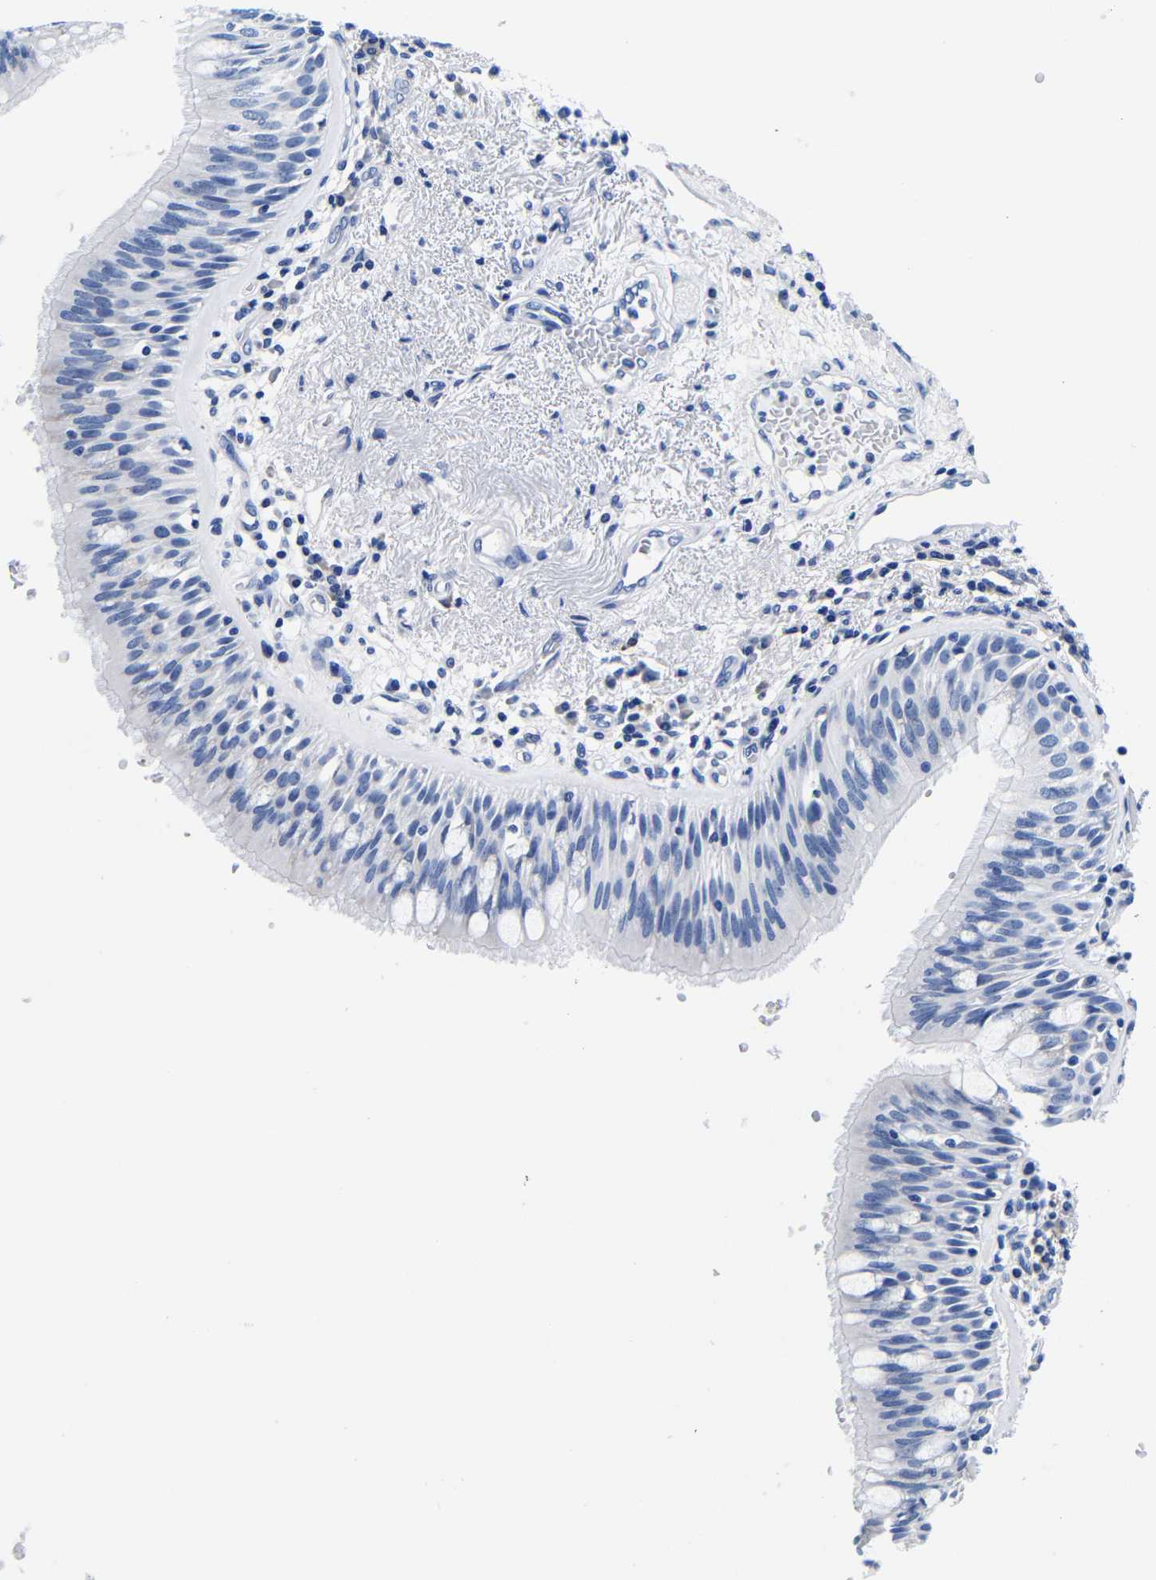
{"staining": {"intensity": "negative", "quantity": "none", "location": "none"}, "tissue": "bronchus", "cell_type": "Respiratory epithelial cells", "image_type": "normal", "snomed": [{"axis": "morphology", "description": "Normal tissue, NOS"}, {"axis": "morphology", "description": "Adenocarcinoma, NOS"}, {"axis": "morphology", "description": "Adenocarcinoma, metastatic, NOS"}, {"axis": "topography", "description": "Lymph node"}, {"axis": "topography", "description": "Bronchus"}, {"axis": "topography", "description": "Lung"}], "caption": "Immunohistochemical staining of normal human bronchus displays no significant staining in respiratory epithelial cells. (DAB (3,3'-diaminobenzidine) immunohistochemistry, high magnification).", "gene": "CLEC4G", "patient": {"sex": "female", "age": 54}}